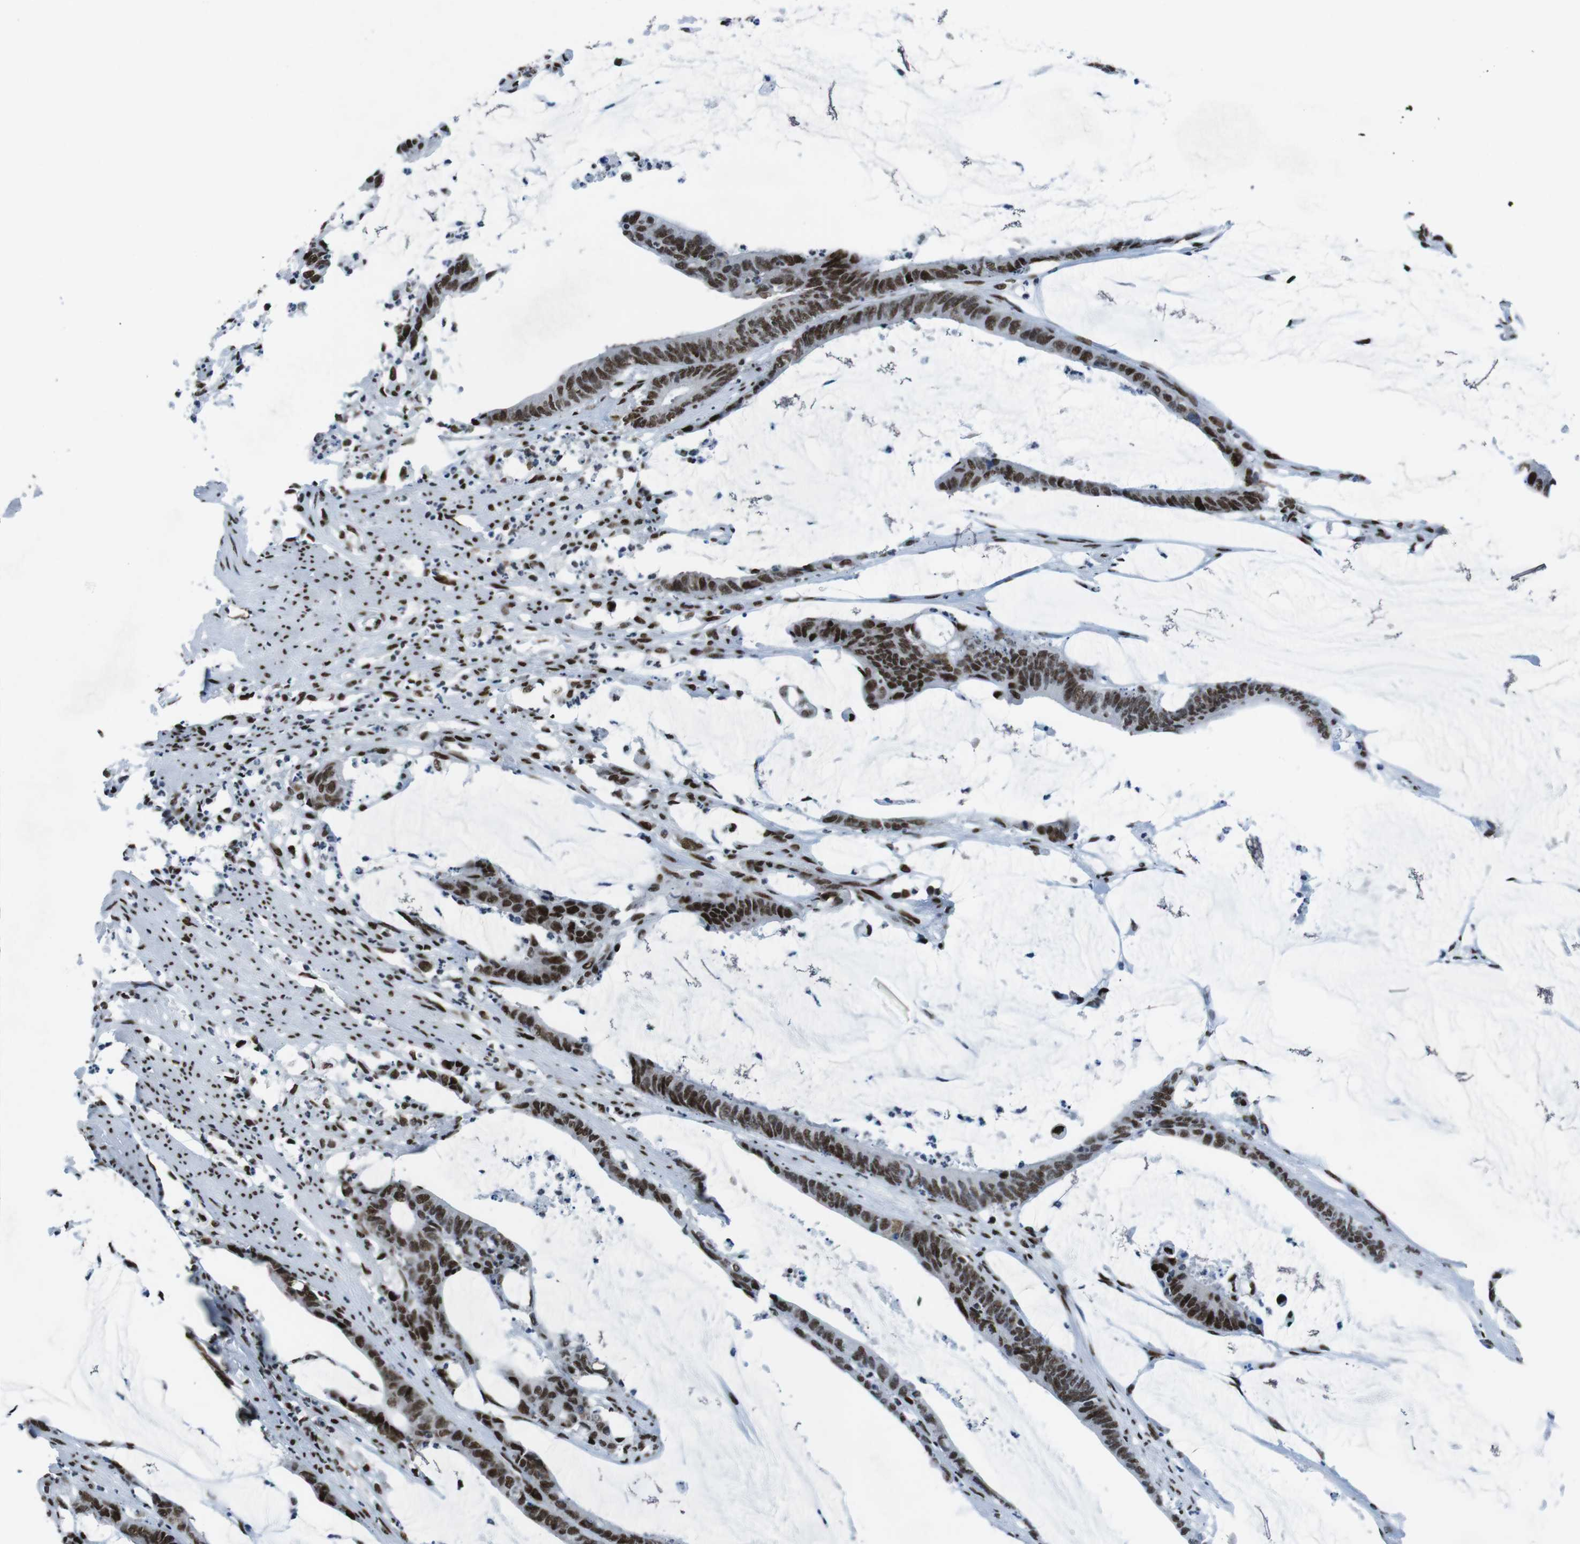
{"staining": {"intensity": "moderate", "quantity": ">75%", "location": "nuclear"}, "tissue": "colorectal cancer", "cell_type": "Tumor cells", "image_type": "cancer", "snomed": [{"axis": "morphology", "description": "Adenocarcinoma, NOS"}, {"axis": "topography", "description": "Rectum"}], "caption": "Human adenocarcinoma (colorectal) stained with a brown dye exhibits moderate nuclear positive expression in approximately >75% of tumor cells.", "gene": "CITED2", "patient": {"sex": "female", "age": 66}}